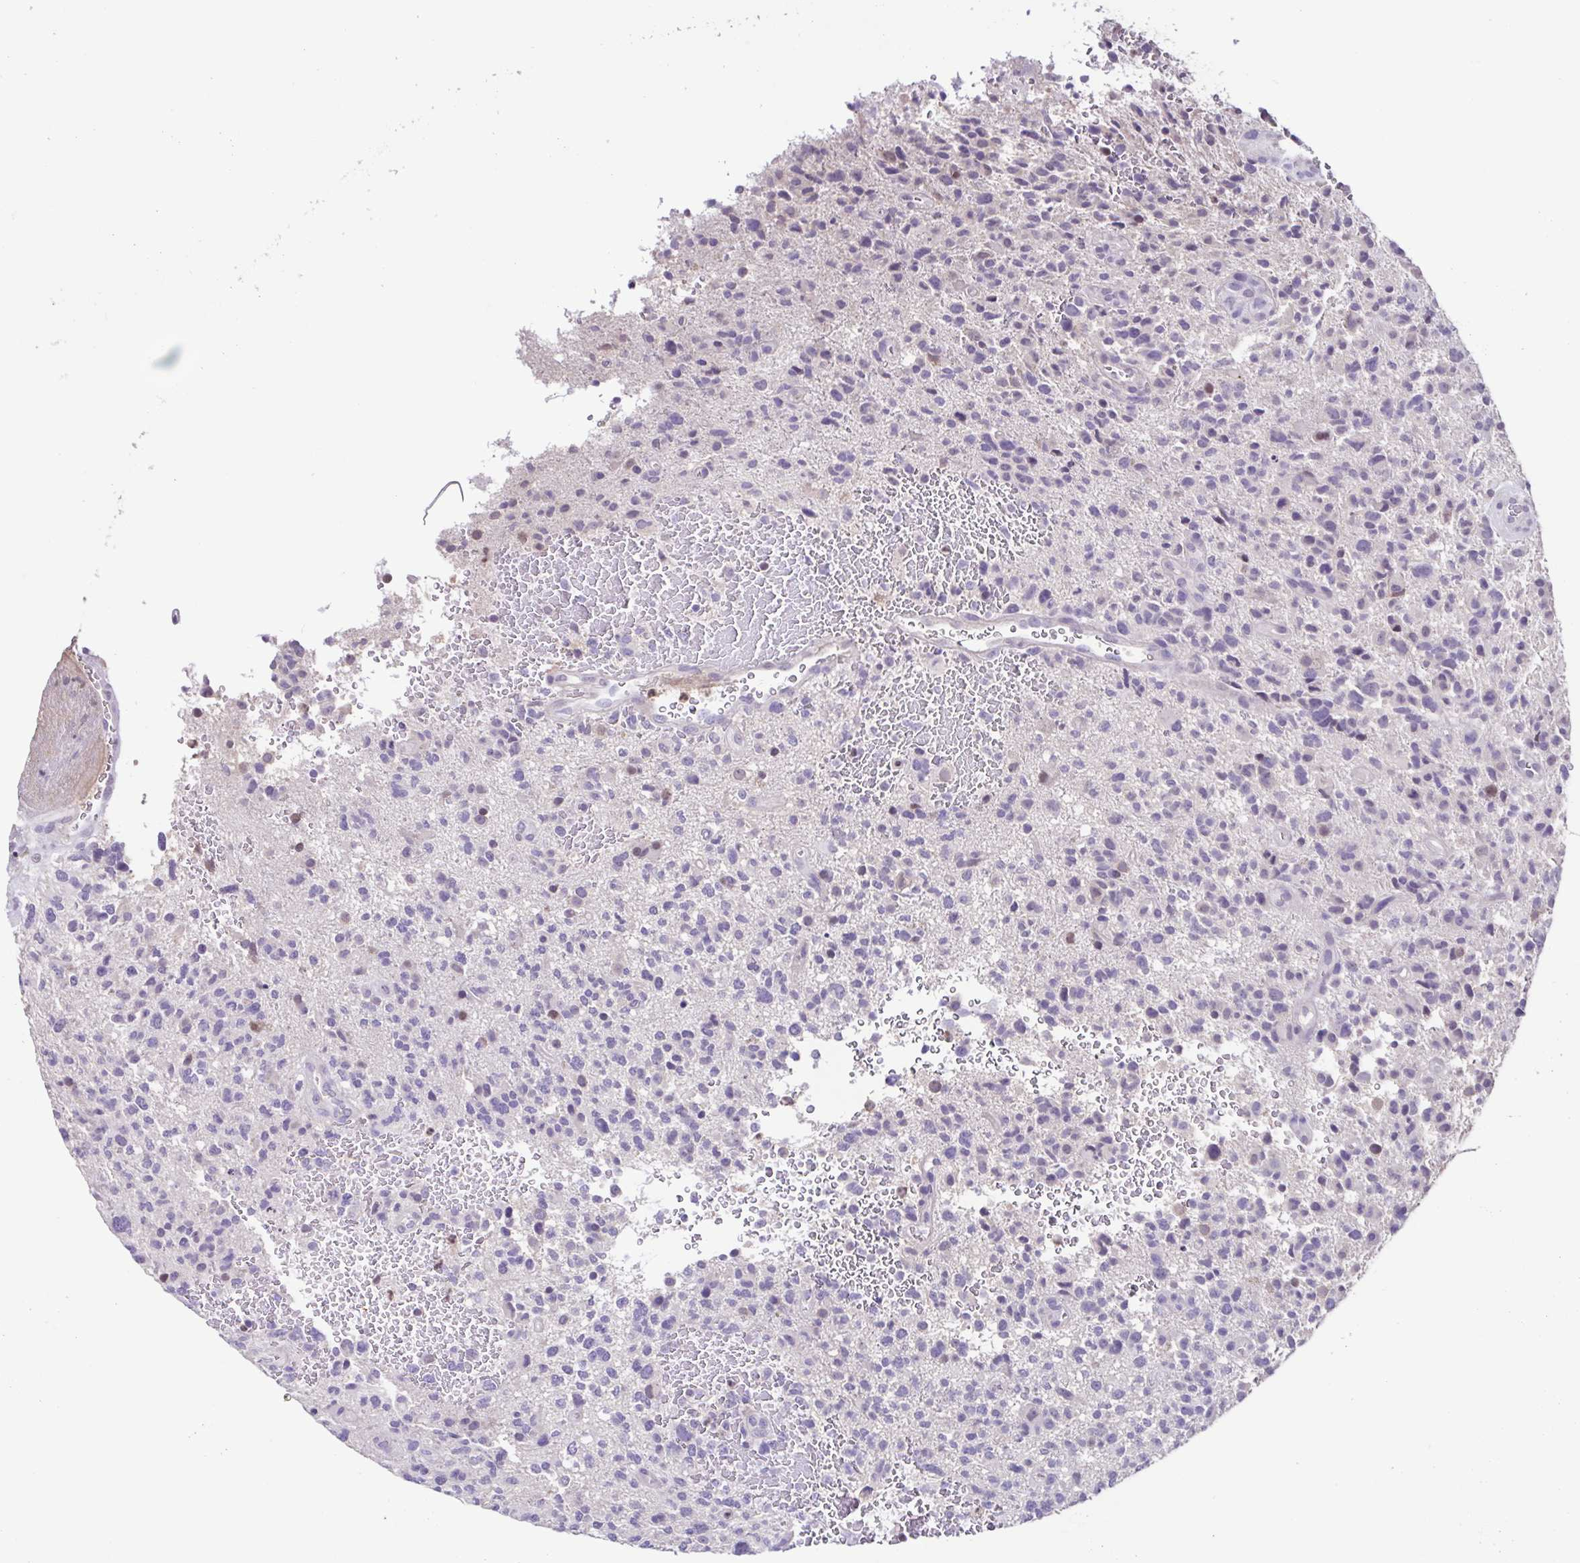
{"staining": {"intensity": "negative", "quantity": "none", "location": "none"}, "tissue": "glioma", "cell_type": "Tumor cells", "image_type": "cancer", "snomed": [{"axis": "morphology", "description": "Glioma, malignant, High grade"}, {"axis": "topography", "description": "Brain"}], "caption": "Tumor cells show no significant protein expression in glioma.", "gene": "ACTRT3", "patient": {"sex": "female", "age": 71}}